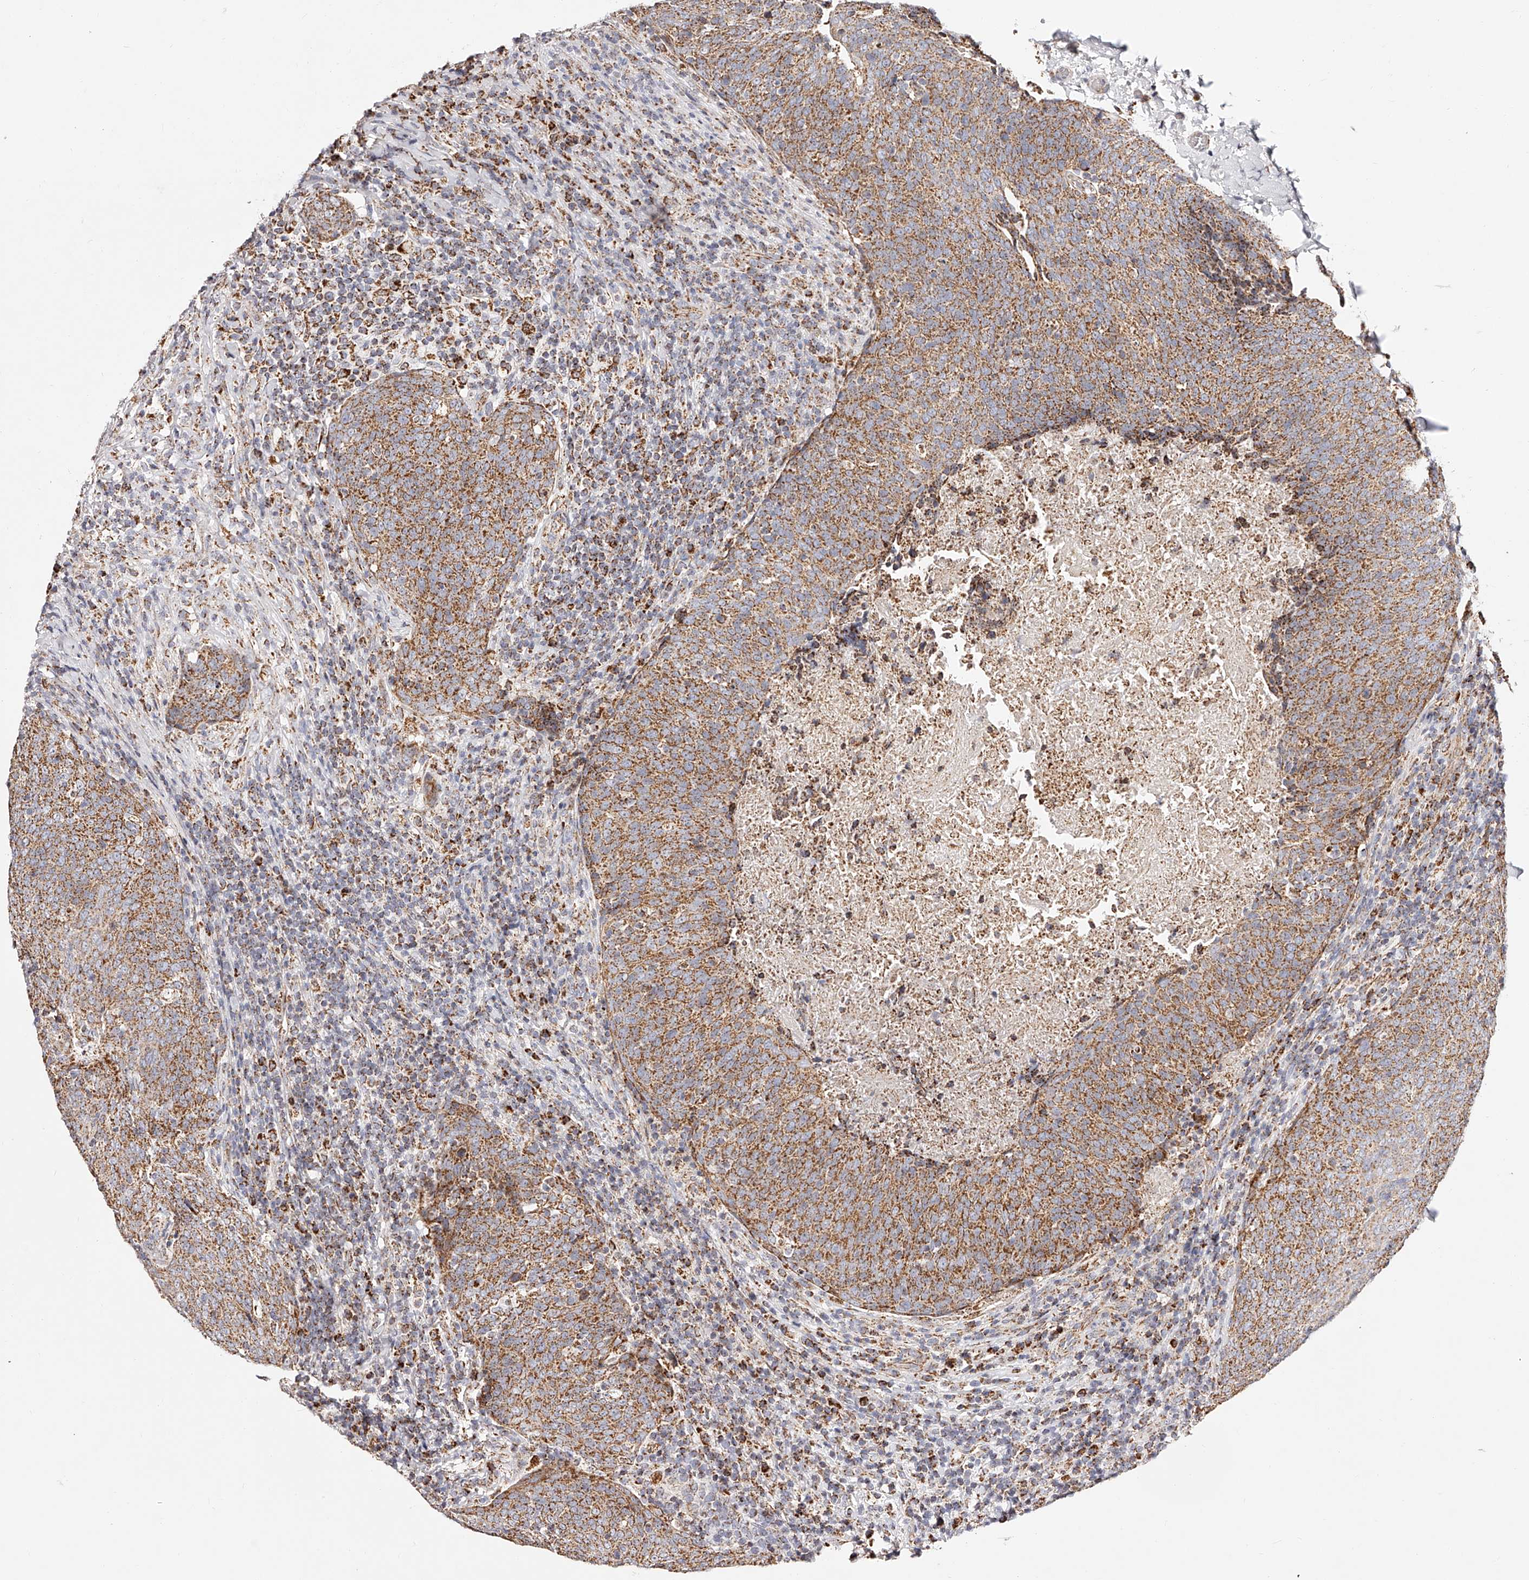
{"staining": {"intensity": "moderate", "quantity": ">75%", "location": "cytoplasmic/membranous"}, "tissue": "head and neck cancer", "cell_type": "Tumor cells", "image_type": "cancer", "snomed": [{"axis": "morphology", "description": "Squamous cell carcinoma, NOS"}, {"axis": "morphology", "description": "Squamous cell carcinoma, metastatic, NOS"}, {"axis": "topography", "description": "Lymph node"}, {"axis": "topography", "description": "Head-Neck"}], "caption": "Moderate cytoplasmic/membranous positivity for a protein is identified in approximately >75% of tumor cells of head and neck squamous cell carcinoma using IHC.", "gene": "NDUFV3", "patient": {"sex": "male", "age": 62}}